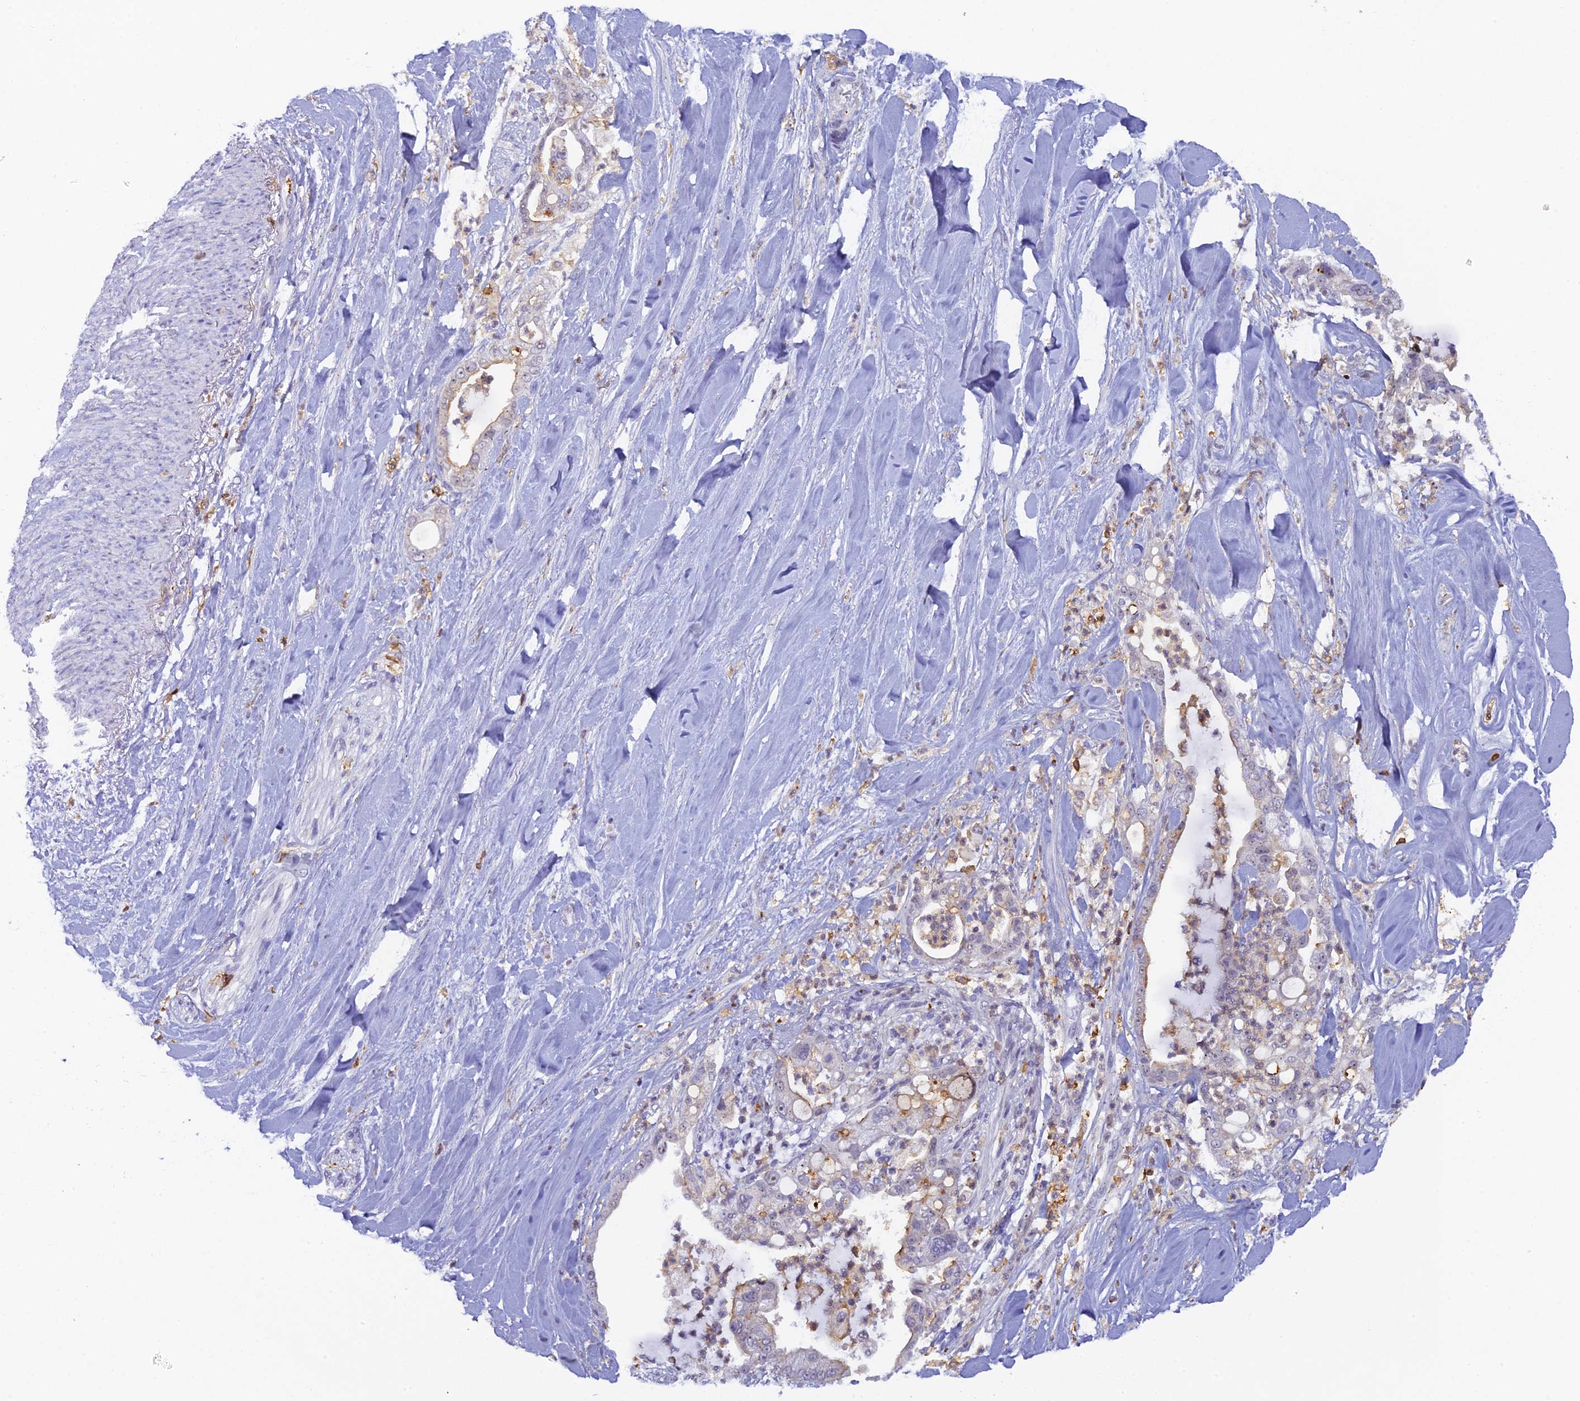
{"staining": {"intensity": "negative", "quantity": "none", "location": "none"}, "tissue": "liver cancer", "cell_type": "Tumor cells", "image_type": "cancer", "snomed": [{"axis": "morphology", "description": "Cholangiocarcinoma"}, {"axis": "topography", "description": "Liver"}], "caption": "An image of human liver cancer is negative for staining in tumor cells.", "gene": "FYB1", "patient": {"sex": "female", "age": 54}}